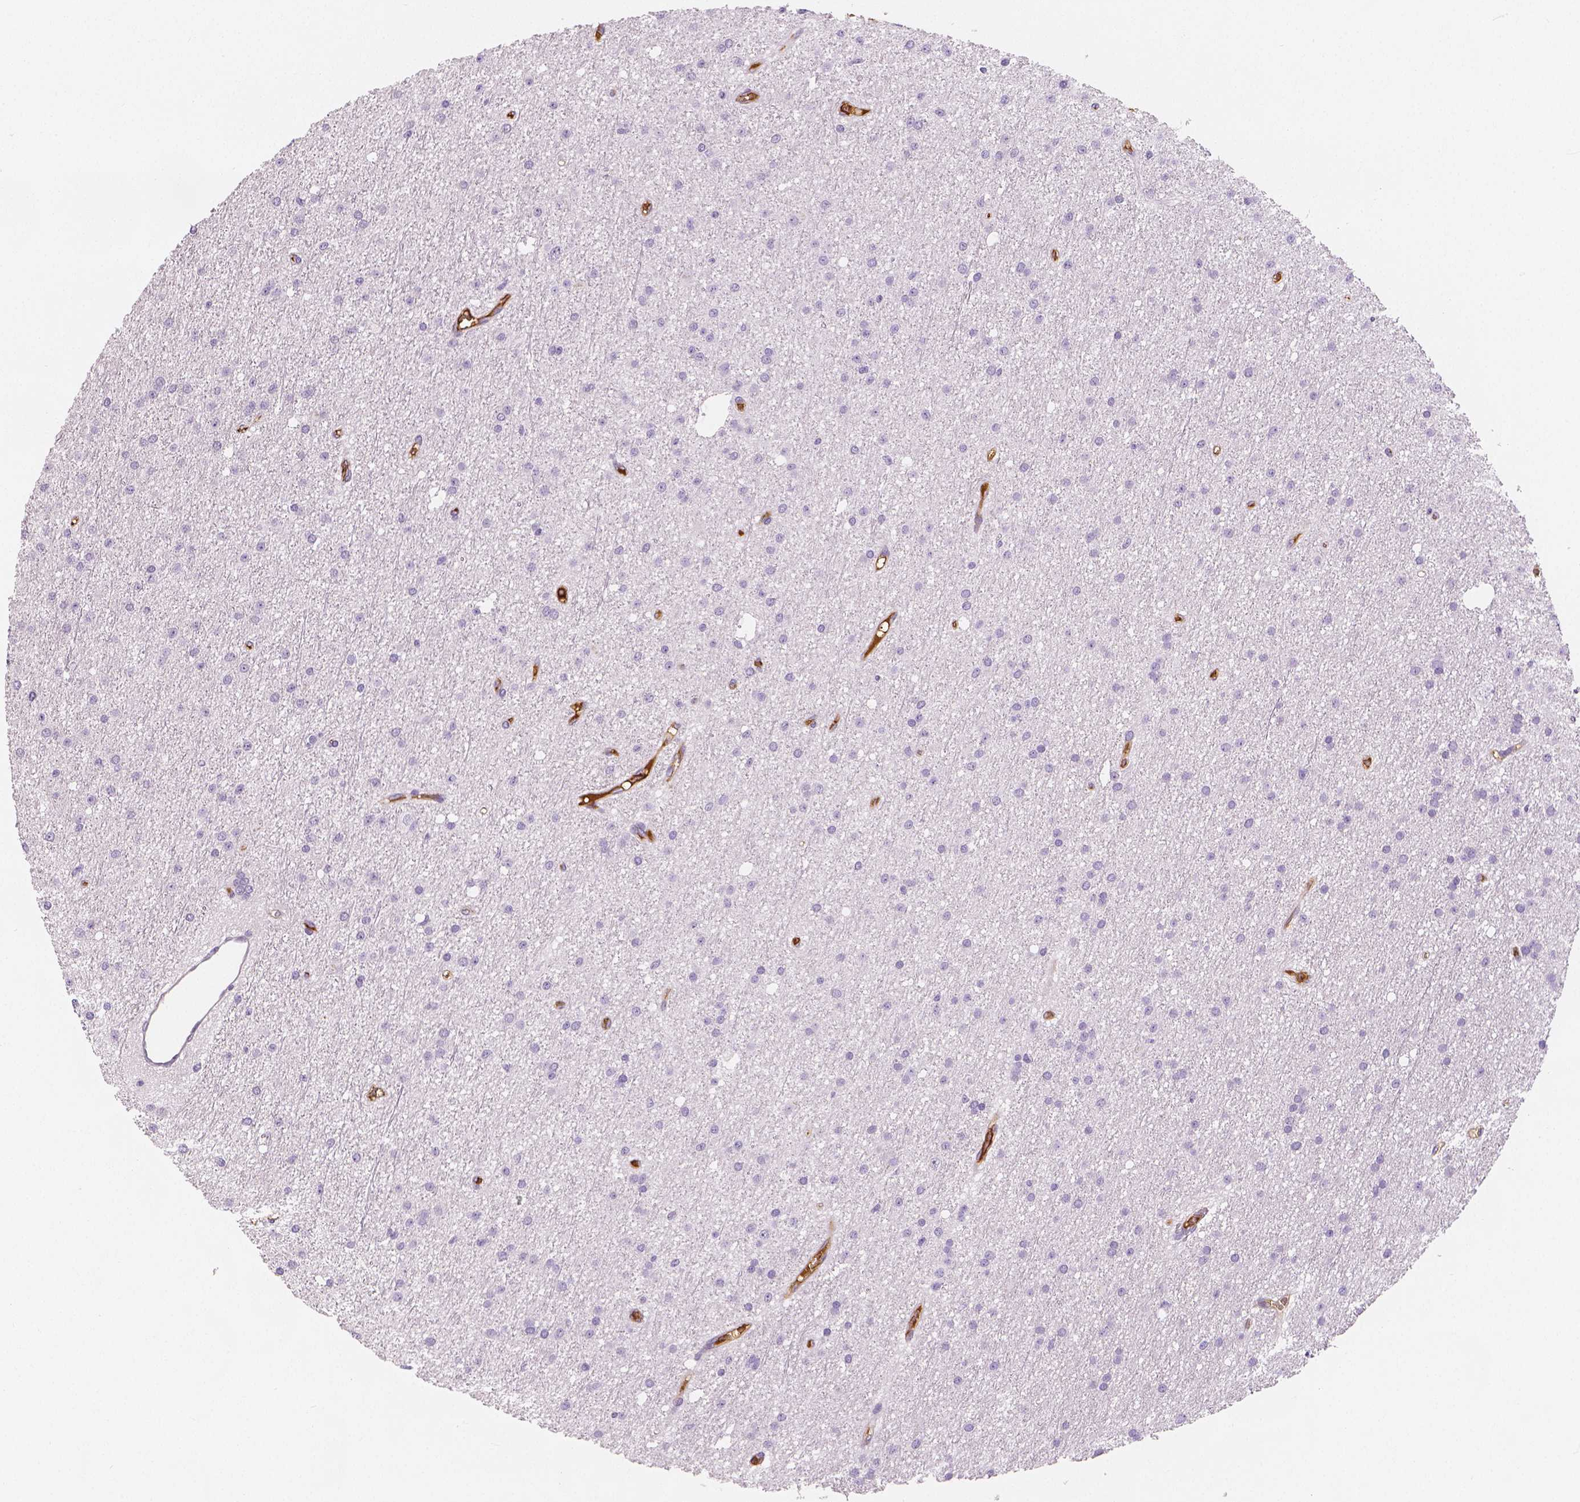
{"staining": {"intensity": "negative", "quantity": "none", "location": "none"}, "tissue": "glioma", "cell_type": "Tumor cells", "image_type": "cancer", "snomed": [{"axis": "morphology", "description": "Glioma, malignant, Low grade"}, {"axis": "topography", "description": "Brain"}], "caption": "Malignant glioma (low-grade) stained for a protein using immunohistochemistry reveals no expression tumor cells.", "gene": "APOA4", "patient": {"sex": "male", "age": 27}}